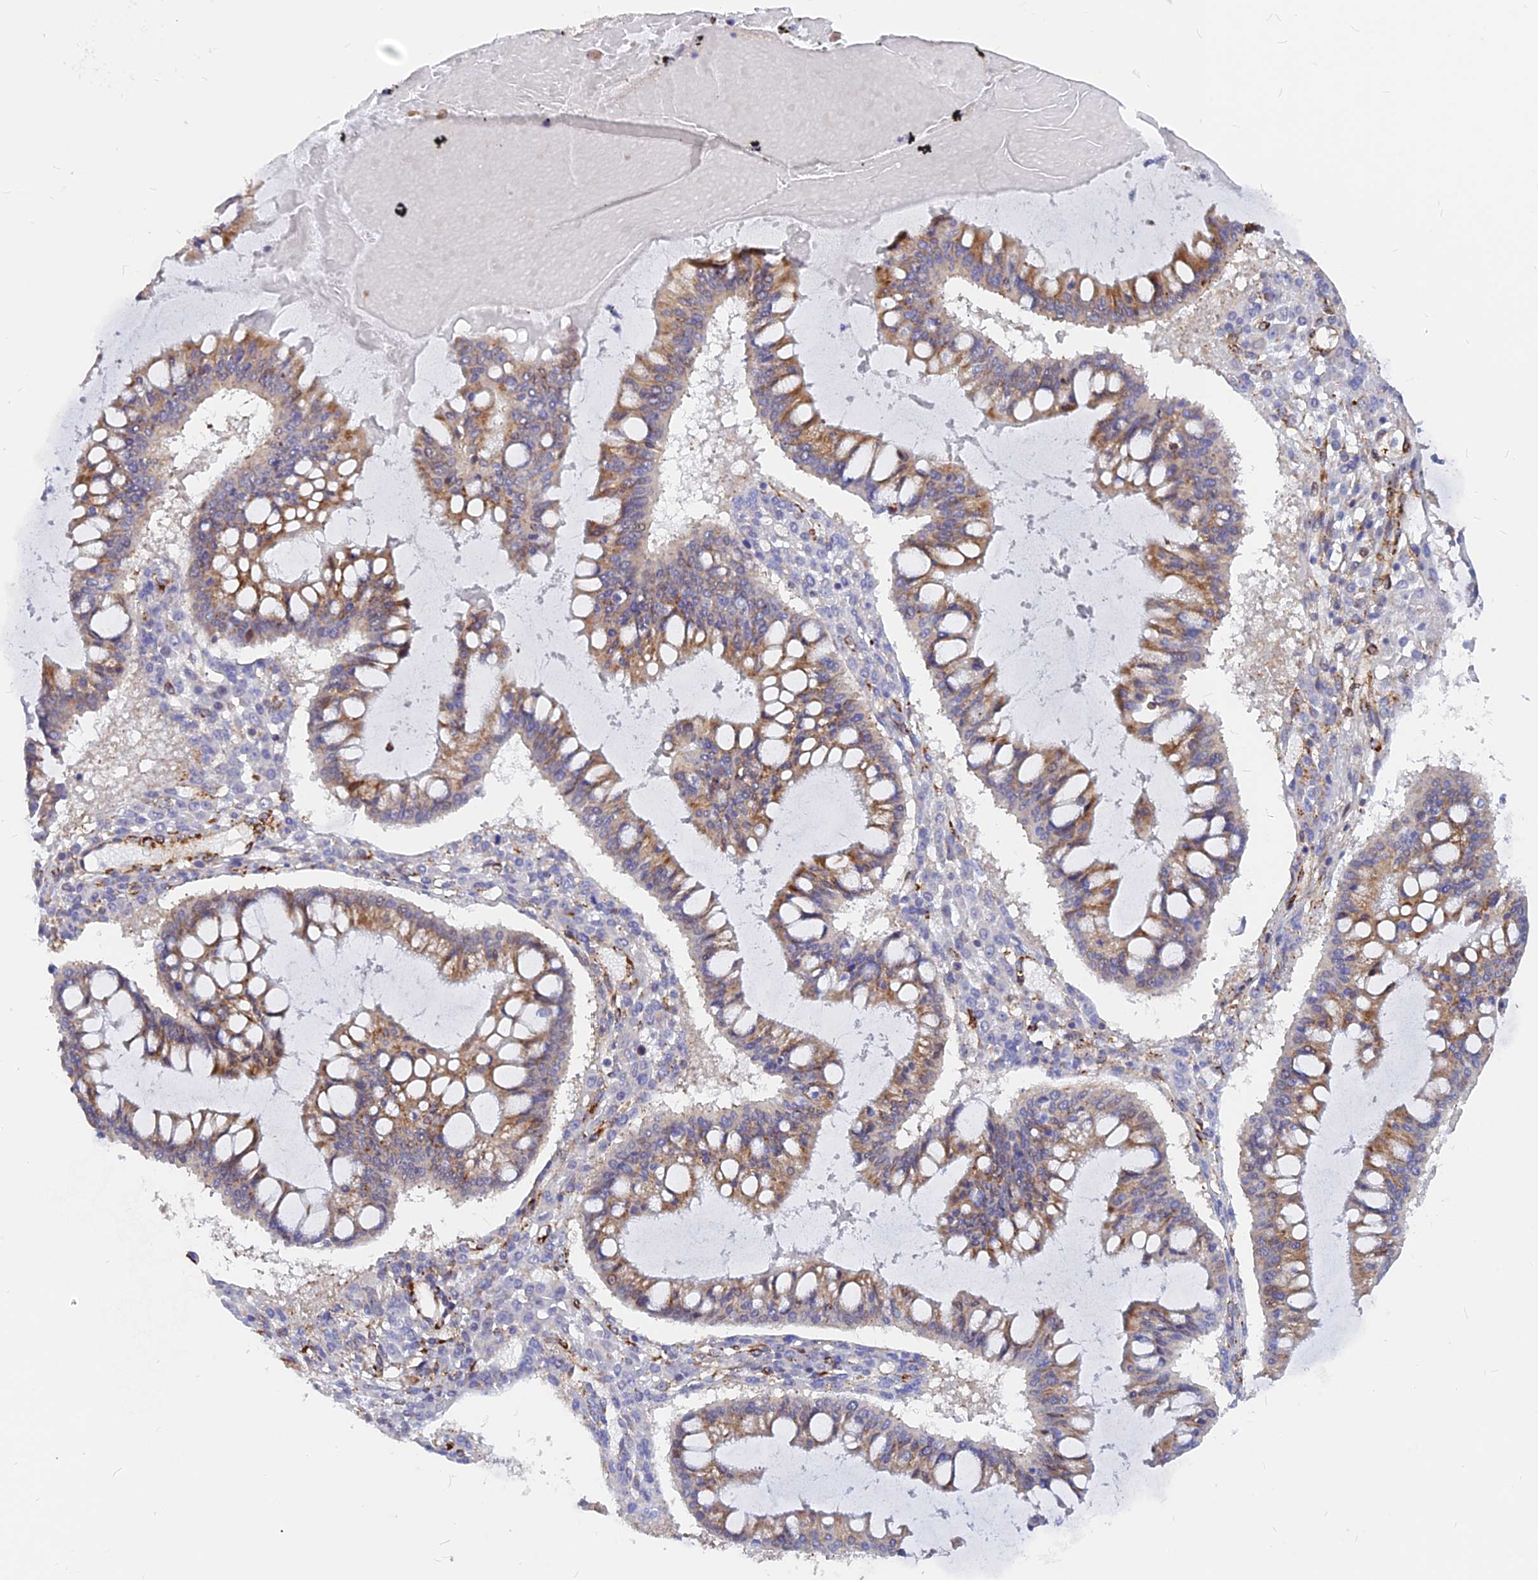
{"staining": {"intensity": "moderate", "quantity": "25%-75%", "location": "cytoplasmic/membranous"}, "tissue": "ovarian cancer", "cell_type": "Tumor cells", "image_type": "cancer", "snomed": [{"axis": "morphology", "description": "Cystadenocarcinoma, mucinous, NOS"}, {"axis": "topography", "description": "Ovary"}], "caption": "Immunohistochemical staining of ovarian cancer (mucinous cystadenocarcinoma) exhibits moderate cytoplasmic/membranous protein expression in approximately 25%-75% of tumor cells. (DAB (3,3'-diaminobenzidine) = brown stain, brightfield microscopy at high magnification).", "gene": "VSTM2L", "patient": {"sex": "female", "age": 73}}